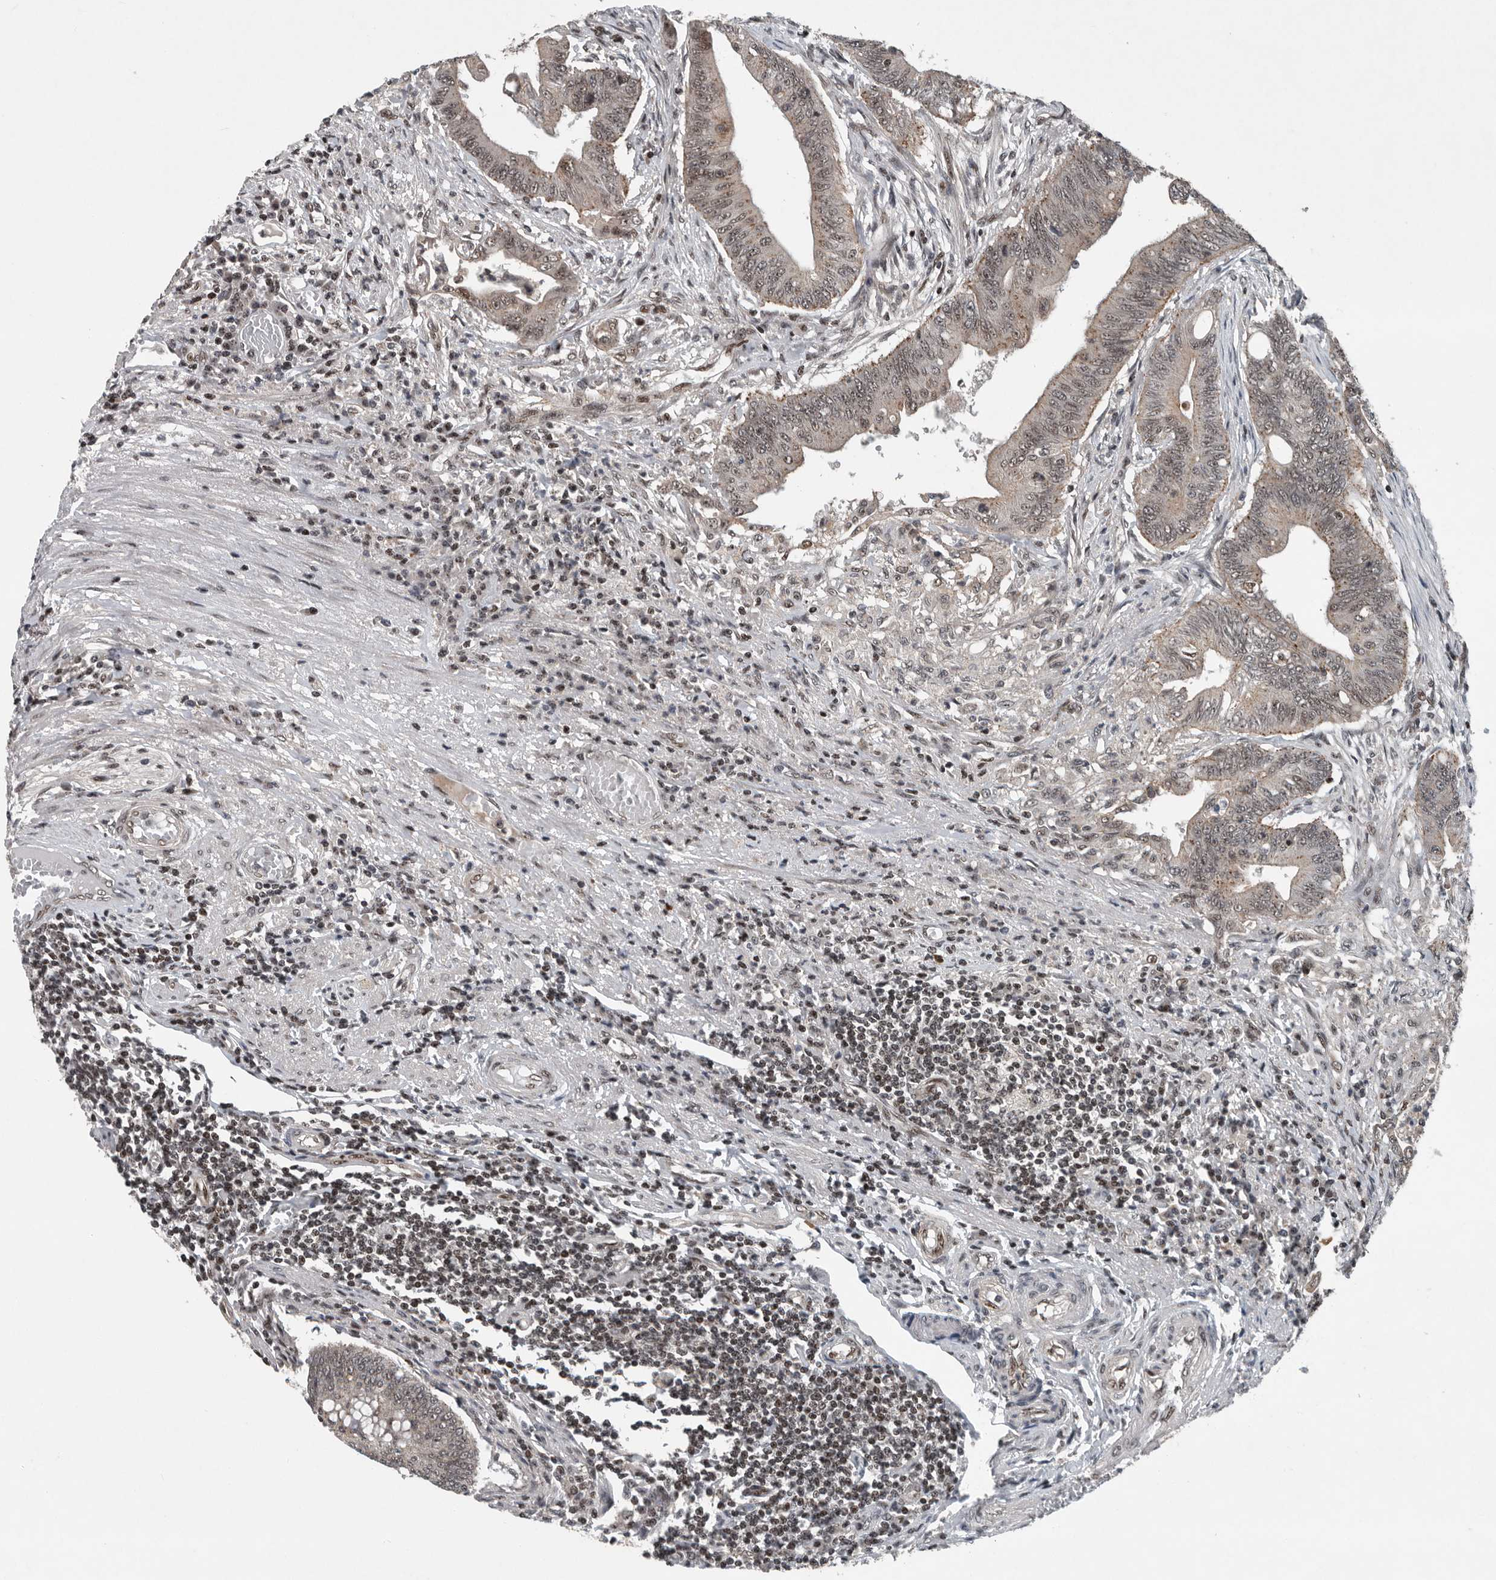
{"staining": {"intensity": "weak", "quantity": ">75%", "location": "cytoplasmic/membranous,nuclear"}, "tissue": "colorectal cancer", "cell_type": "Tumor cells", "image_type": "cancer", "snomed": [{"axis": "morphology", "description": "Adenoma, NOS"}, {"axis": "morphology", "description": "Adenocarcinoma, NOS"}, {"axis": "topography", "description": "Colon"}], "caption": "Immunohistochemistry histopathology image of colorectal cancer stained for a protein (brown), which demonstrates low levels of weak cytoplasmic/membranous and nuclear expression in about >75% of tumor cells.", "gene": "SENP7", "patient": {"sex": "male", "age": 79}}